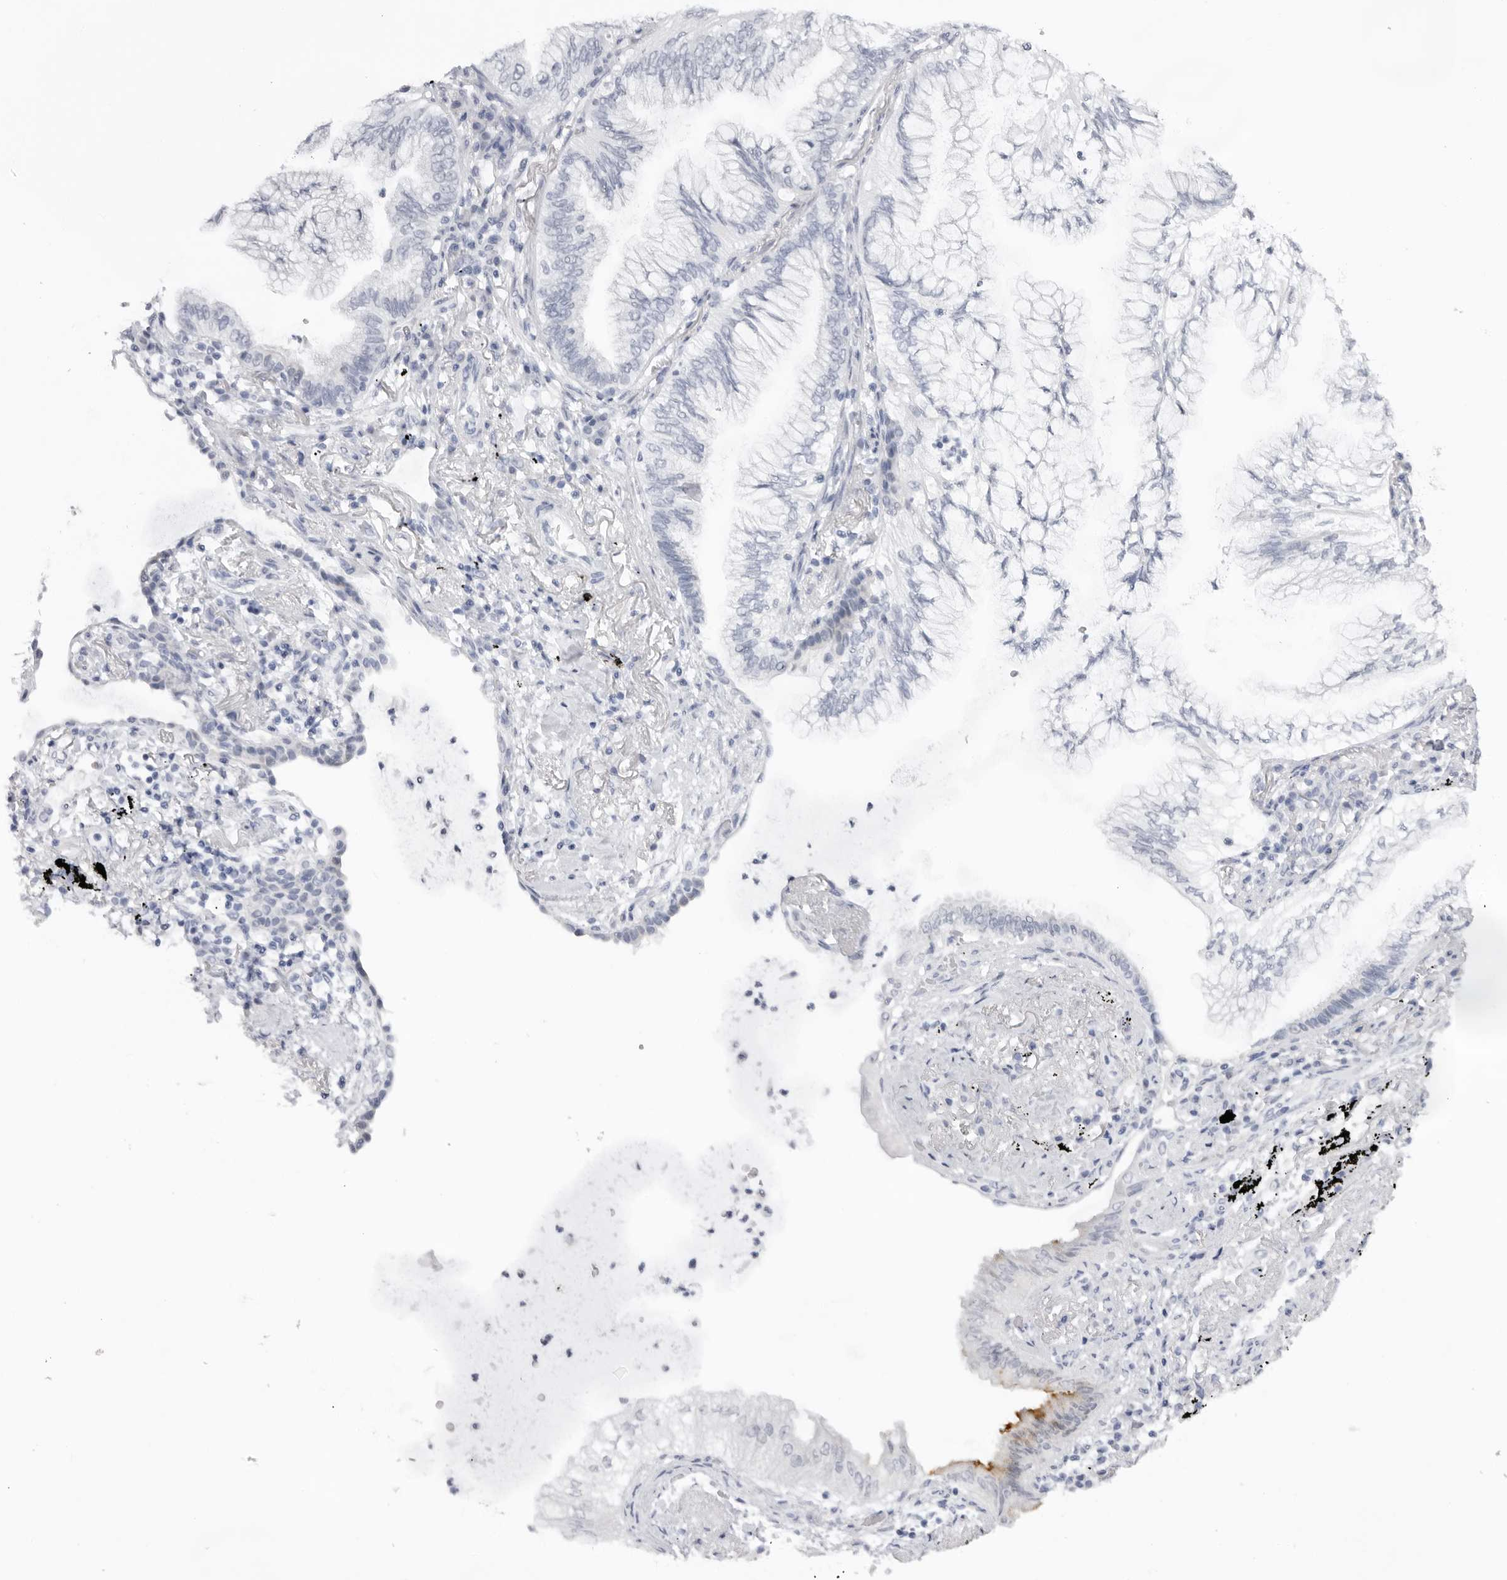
{"staining": {"intensity": "negative", "quantity": "none", "location": "none"}, "tissue": "lung cancer", "cell_type": "Tumor cells", "image_type": "cancer", "snomed": [{"axis": "morphology", "description": "Adenocarcinoma, NOS"}, {"axis": "topography", "description": "Lung"}], "caption": "High magnification brightfield microscopy of lung adenocarcinoma stained with DAB (3,3'-diaminobenzidine) (brown) and counterstained with hematoxylin (blue): tumor cells show no significant staining.", "gene": "KLK12", "patient": {"sex": "female", "age": 70}}